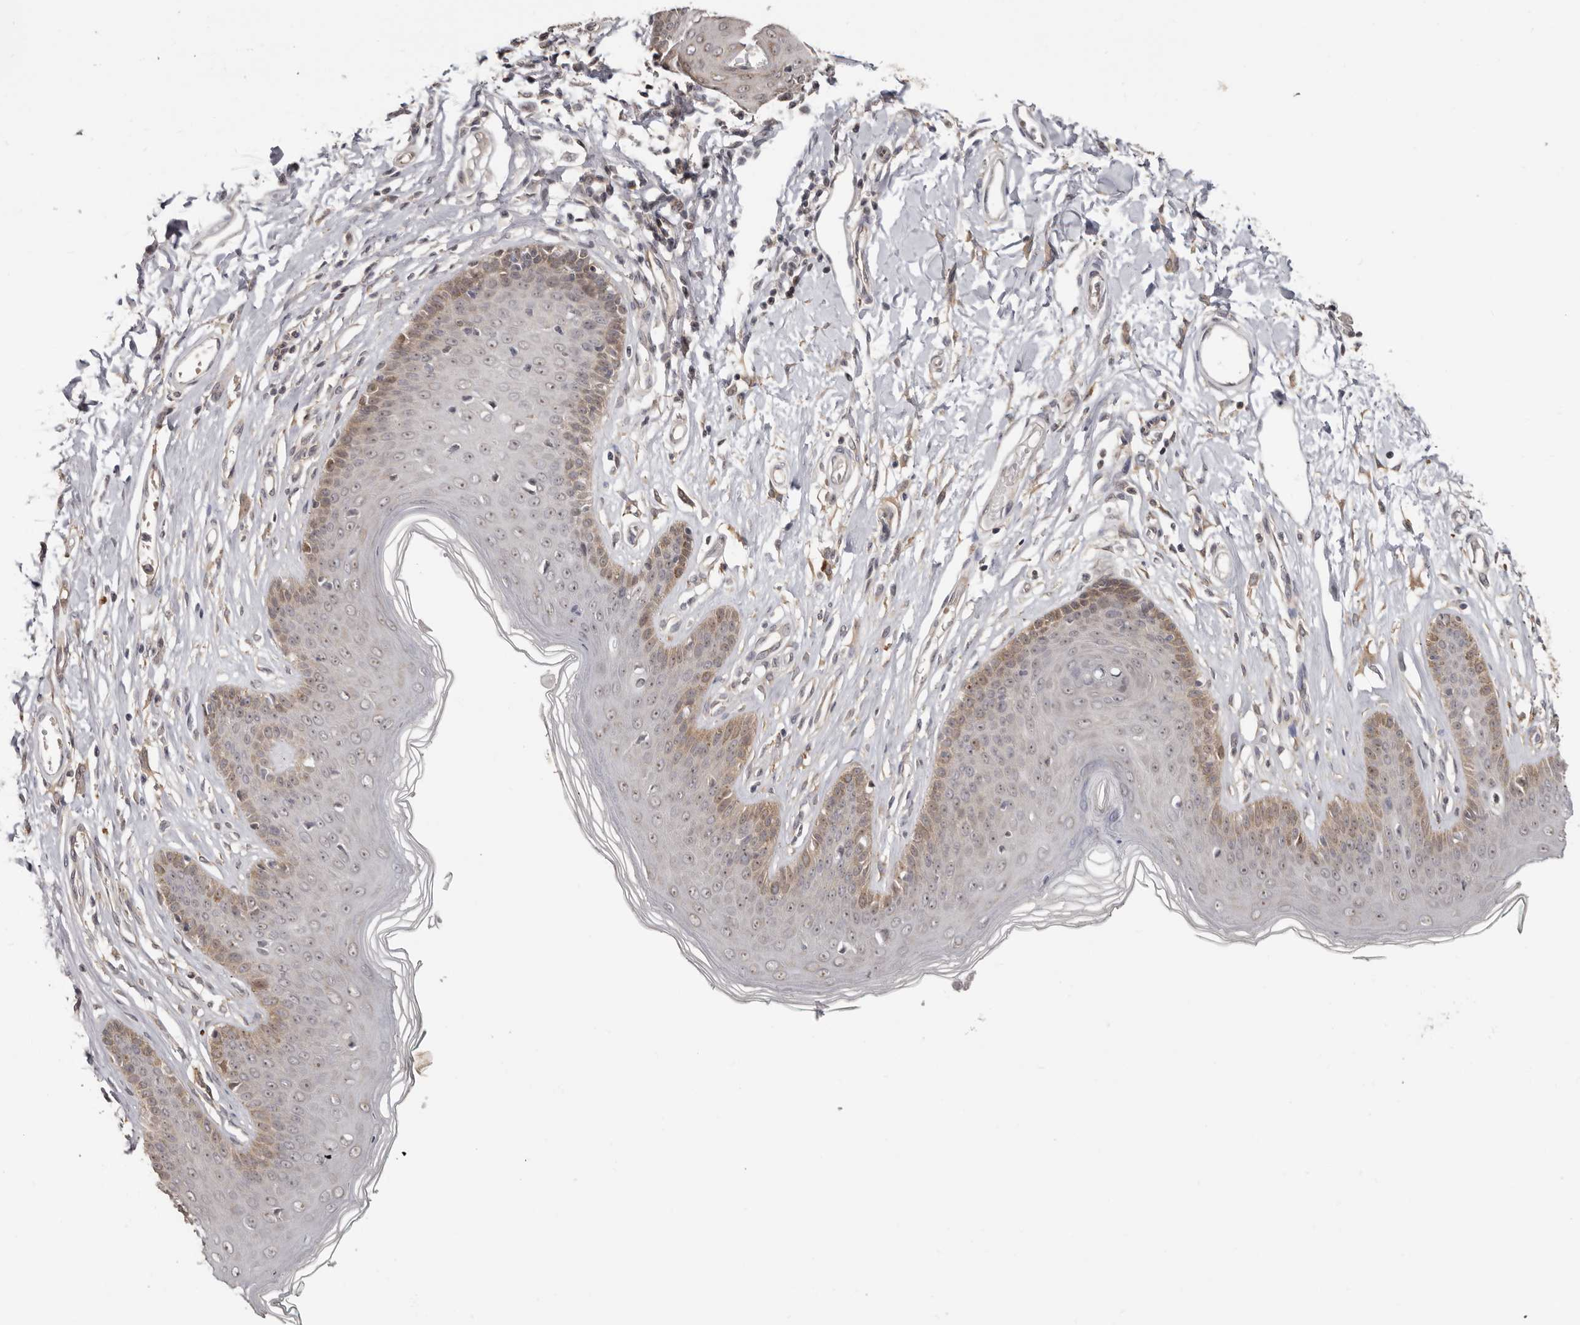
{"staining": {"intensity": "moderate", "quantity": "25%-75%", "location": "cytoplasmic/membranous,nuclear"}, "tissue": "skin", "cell_type": "Epidermal cells", "image_type": "normal", "snomed": [{"axis": "morphology", "description": "Normal tissue, NOS"}, {"axis": "morphology", "description": "Squamous cell carcinoma, NOS"}, {"axis": "topography", "description": "Vulva"}], "caption": "Skin stained with a brown dye exhibits moderate cytoplasmic/membranous,nuclear positive positivity in approximately 25%-75% of epidermal cells.", "gene": "BAD", "patient": {"sex": "female", "age": 85}}